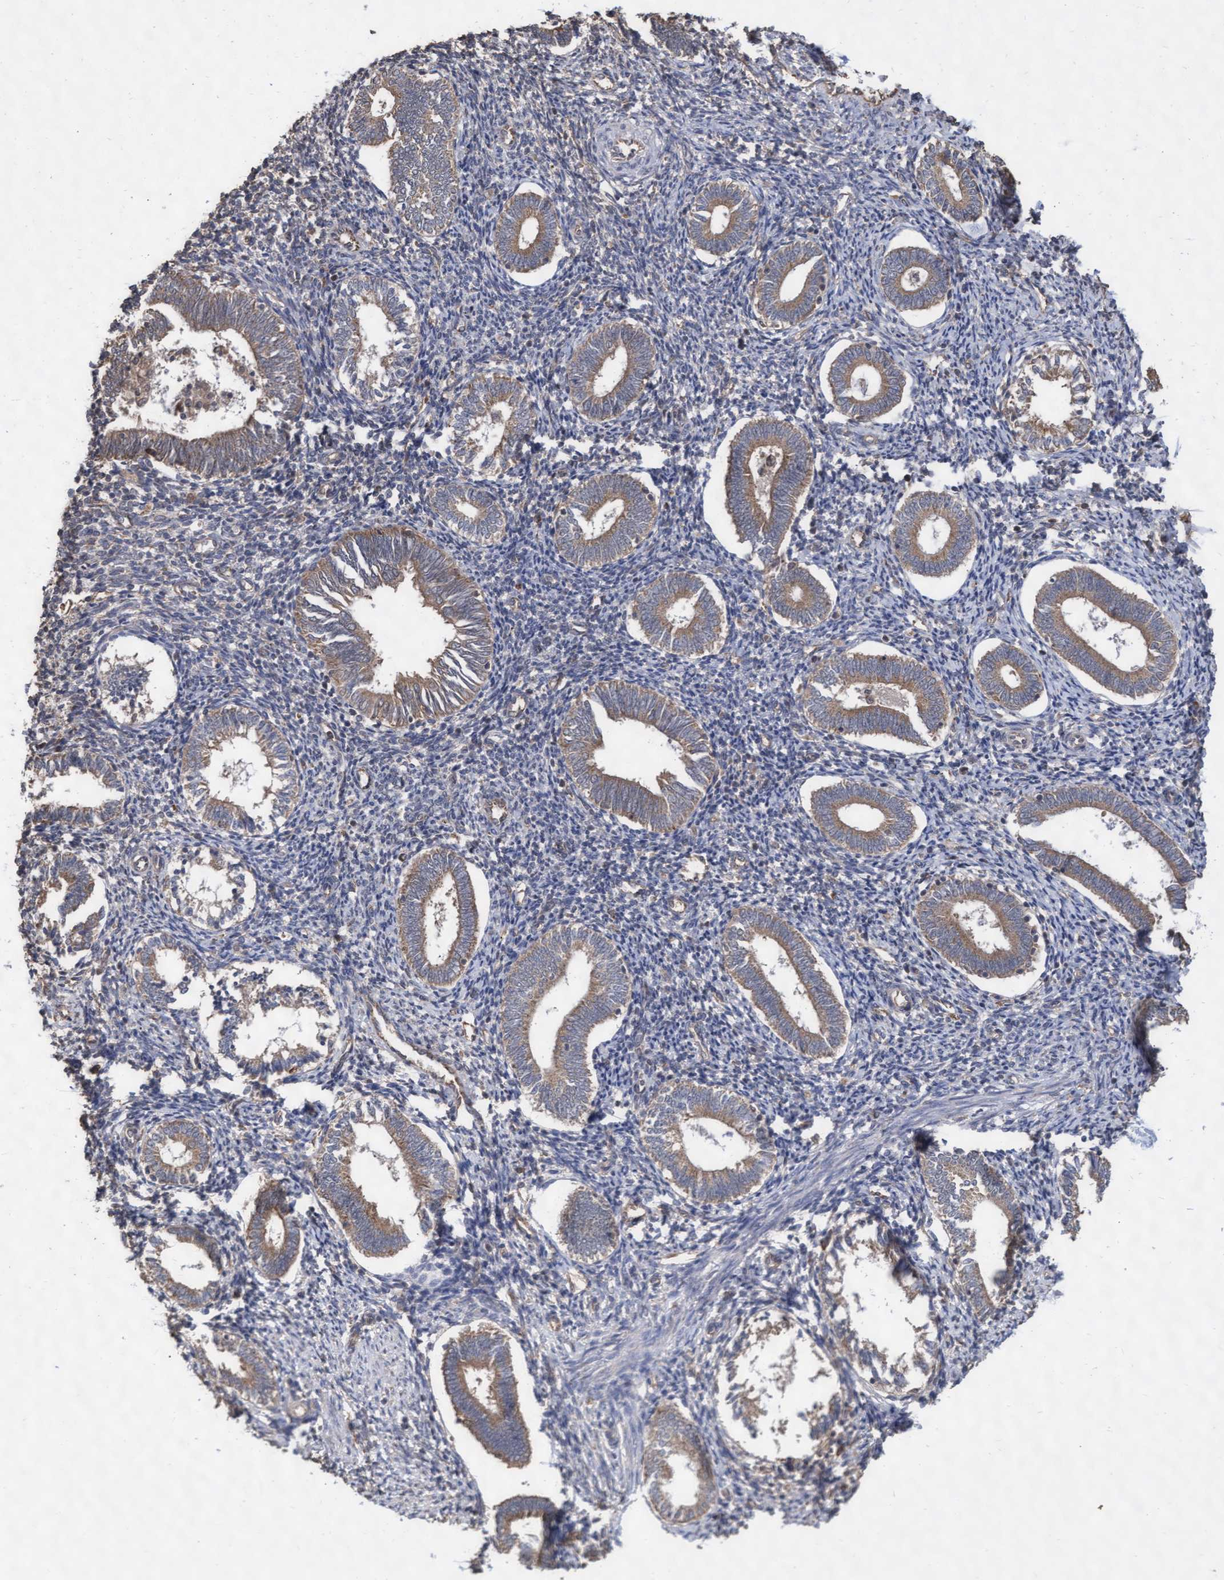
{"staining": {"intensity": "negative", "quantity": "none", "location": "none"}, "tissue": "endometrium", "cell_type": "Cells in endometrial stroma", "image_type": "normal", "snomed": [{"axis": "morphology", "description": "Normal tissue, NOS"}, {"axis": "topography", "description": "Endometrium"}], "caption": "This is an IHC histopathology image of benign endometrium. There is no expression in cells in endometrial stroma.", "gene": "ABCF2", "patient": {"sex": "female", "age": 41}}